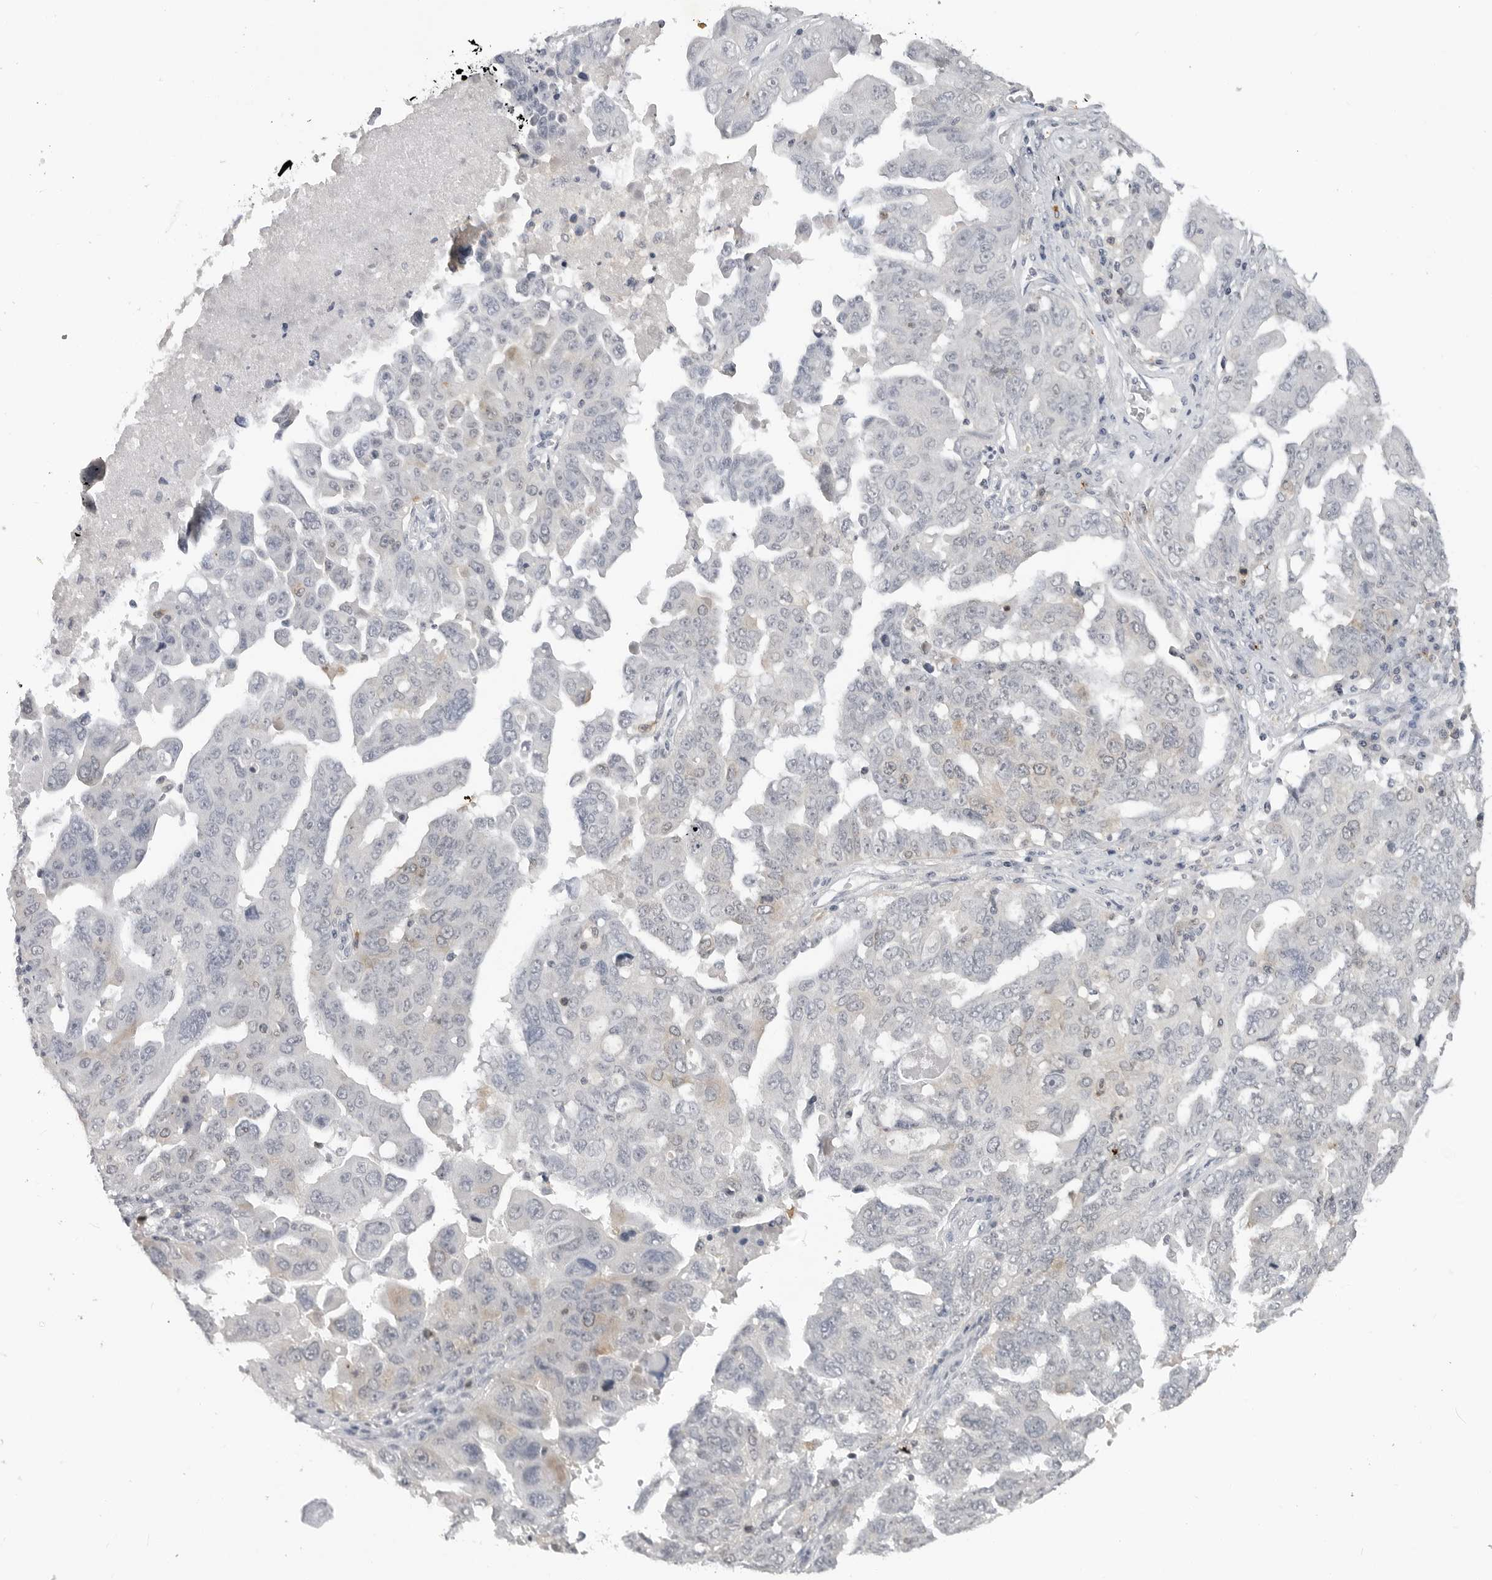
{"staining": {"intensity": "weak", "quantity": "<25%", "location": "cytoplasmic/membranous"}, "tissue": "ovarian cancer", "cell_type": "Tumor cells", "image_type": "cancer", "snomed": [{"axis": "morphology", "description": "Carcinoma, endometroid"}, {"axis": "topography", "description": "Ovary"}], "caption": "The histopathology image exhibits no staining of tumor cells in ovarian cancer.", "gene": "RRM1", "patient": {"sex": "female", "age": 62}}